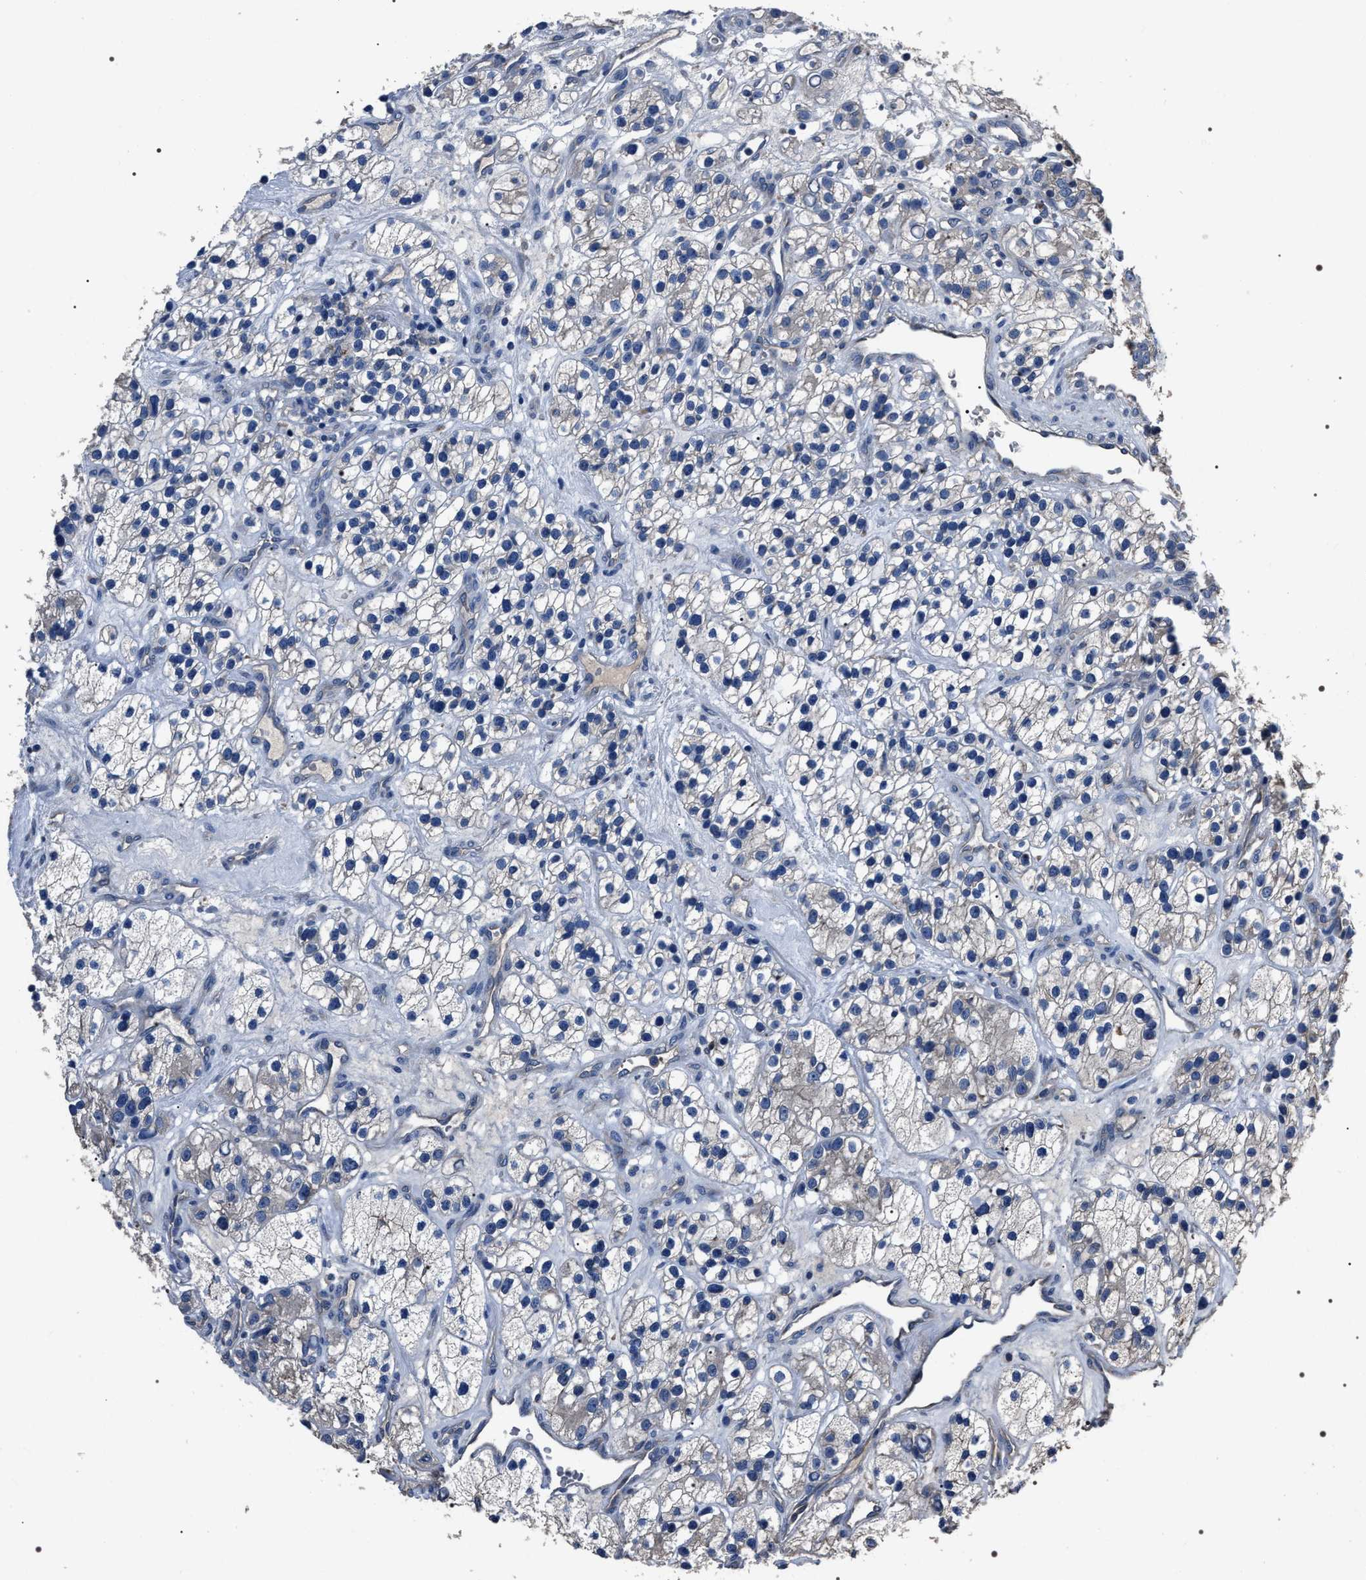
{"staining": {"intensity": "negative", "quantity": "none", "location": "none"}, "tissue": "renal cancer", "cell_type": "Tumor cells", "image_type": "cancer", "snomed": [{"axis": "morphology", "description": "Adenocarcinoma, NOS"}, {"axis": "topography", "description": "Kidney"}], "caption": "The image exhibits no significant expression in tumor cells of renal adenocarcinoma.", "gene": "TRIM54", "patient": {"sex": "female", "age": 57}}